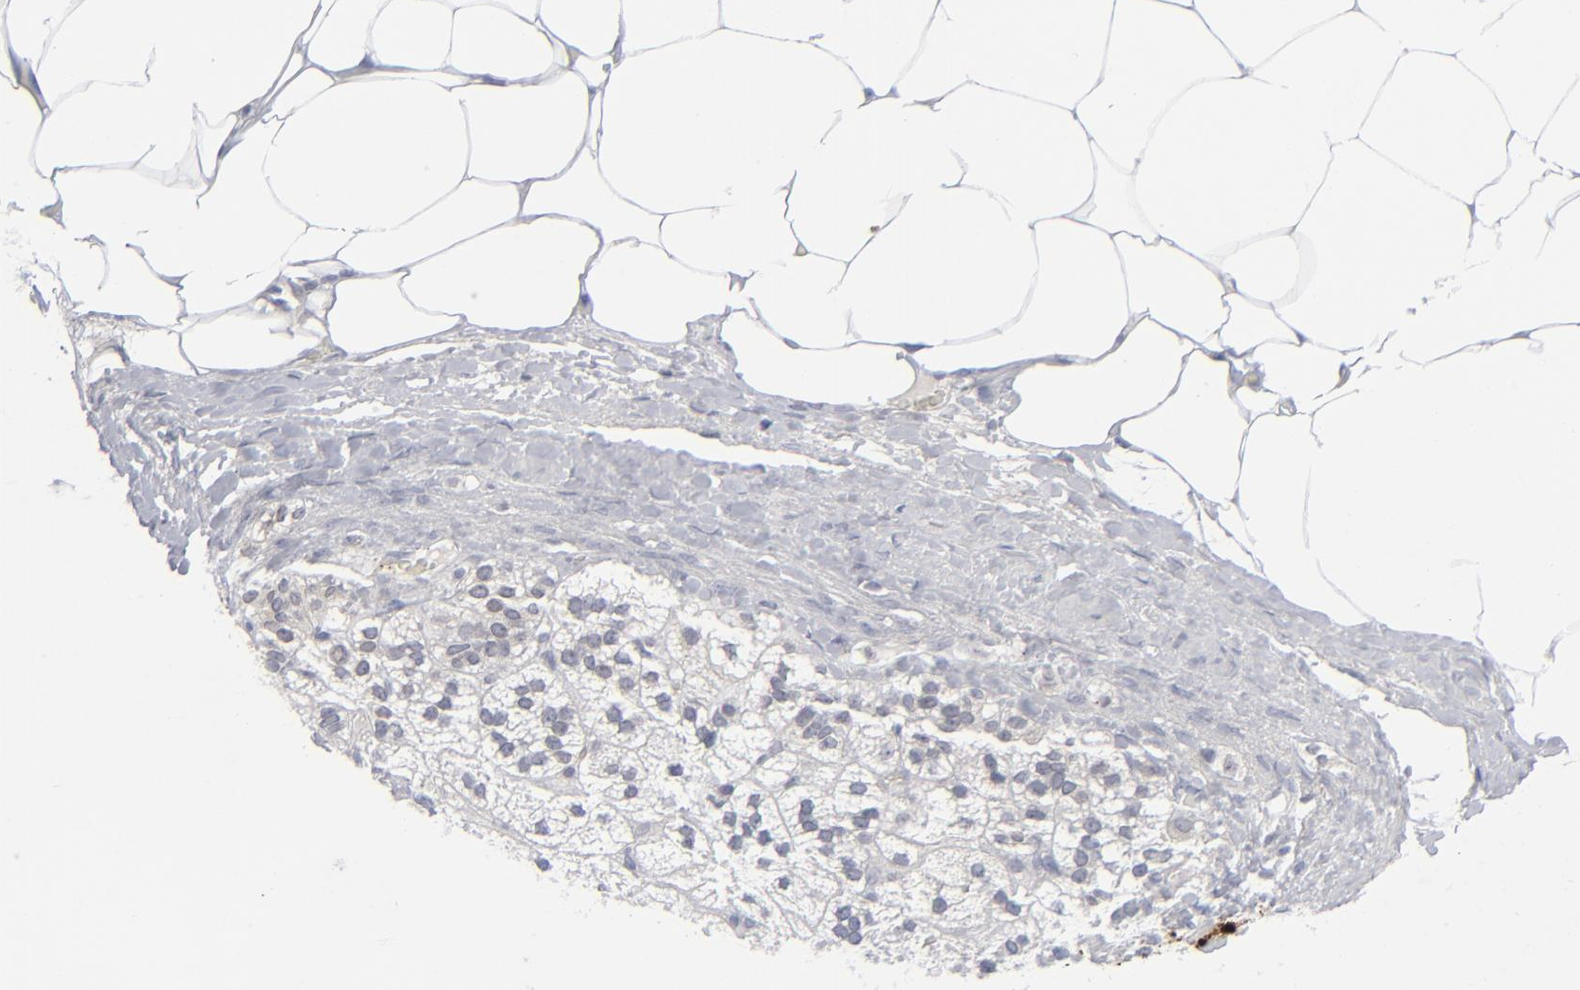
{"staining": {"intensity": "weak", "quantity": "<25%", "location": "cytoplasmic/membranous"}, "tissue": "adrenal gland", "cell_type": "Glandular cells", "image_type": "normal", "snomed": [{"axis": "morphology", "description": "Normal tissue, NOS"}, {"axis": "topography", "description": "Adrenal gland"}], "caption": "Immunohistochemistry photomicrograph of benign adrenal gland stained for a protein (brown), which demonstrates no expression in glandular cells.", "gene": "NUP88", "patient": {"sex": "male", "age": 35}}